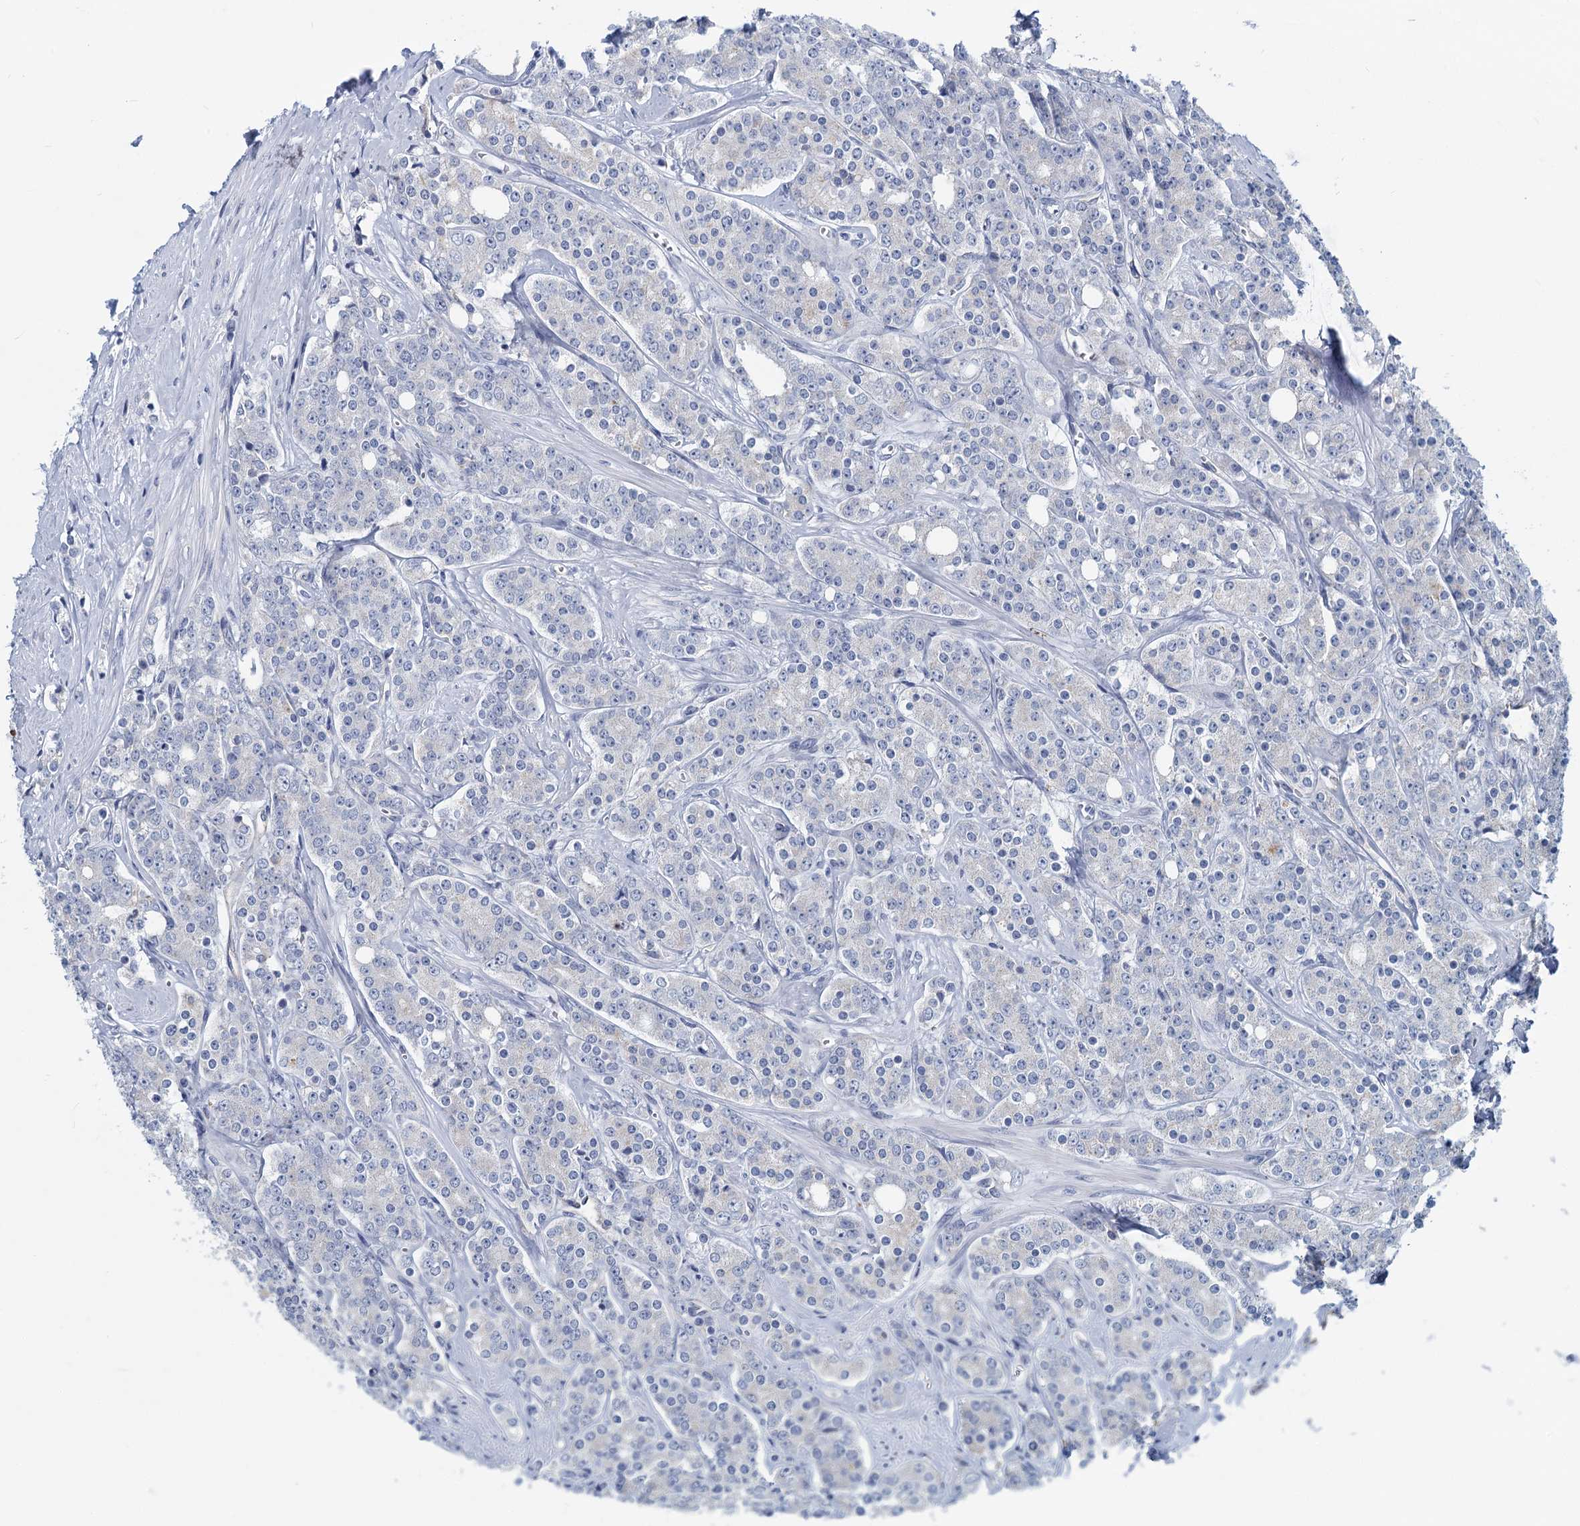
{"staining": {"intensity": "negative", "quantity": "none", "location": "none"}, "tissue": "prostate cancer", "cell_type": "Tumor cells", "image_type": "cancer", "snomed": [{"axis": "morphology", "description": "Adenocarcinoma, High grade"}, {"axis": "topography", "description": "Prostate"}], "caption": "This is an immunohistochemistry (IHC) image of prostate cancer. There is no staining in tumor cells.", "gene": "INSC", "patient": {"sex": "male", "age": 62}}